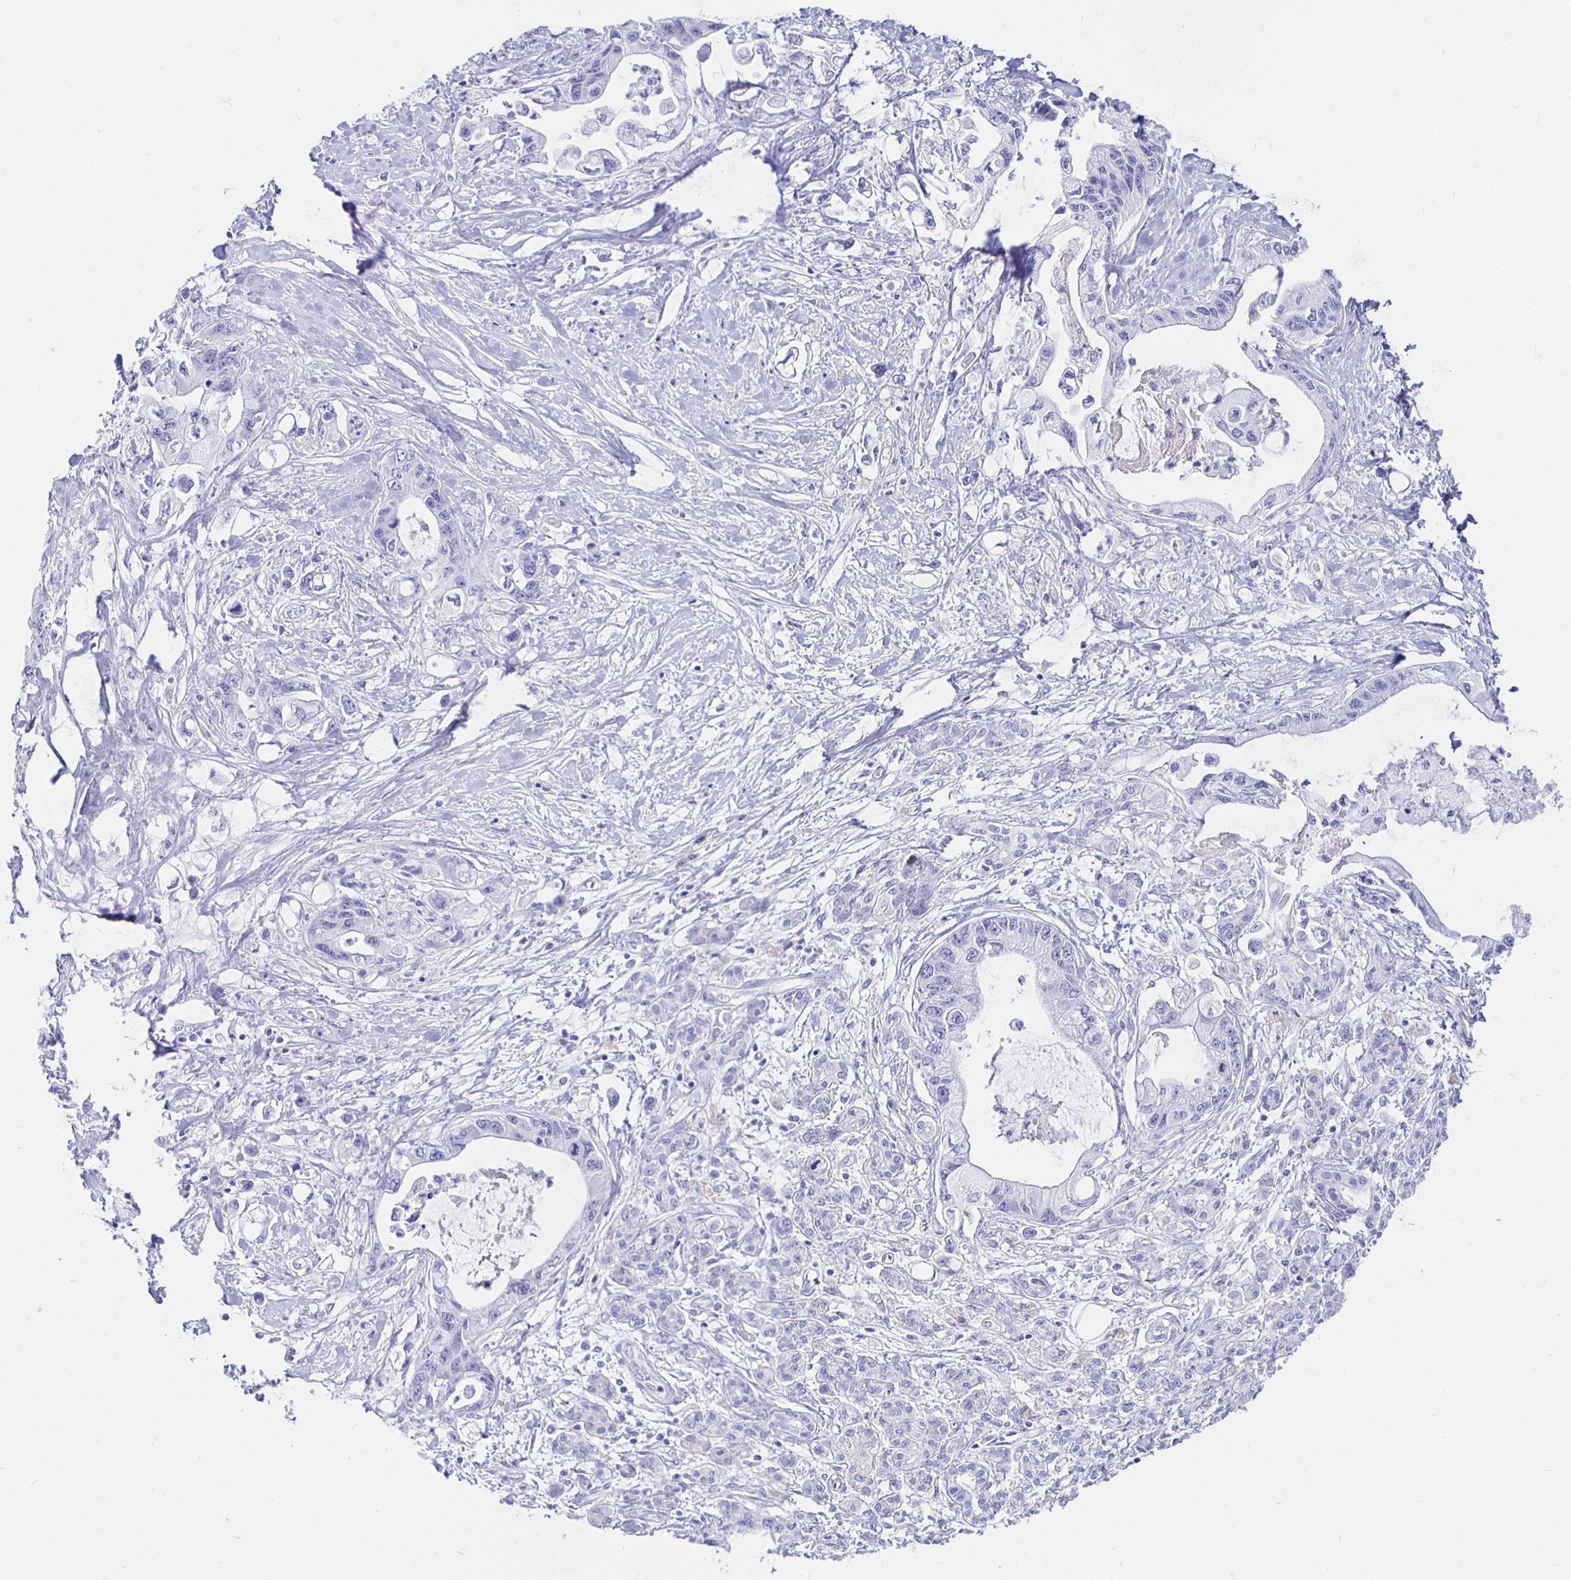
{"staining": {"intensity": "negative", "quantity": "none", "location": "none"}, "tissue": "pancreatic cancer", "cell_type": "Tumor cells", "image_type": "cancer", "snomed": [{"axis": "morphology", "description": "Adenocarcinoma, NOS"}, {"axis": "topography", "description": "Pancreas"}], "caption": "This is an IHC micrograph of pancreatic cancer. There is no expression in tumor cells.", "gene": "UMOD", "patient": {"sex": "male", "age": 61}}